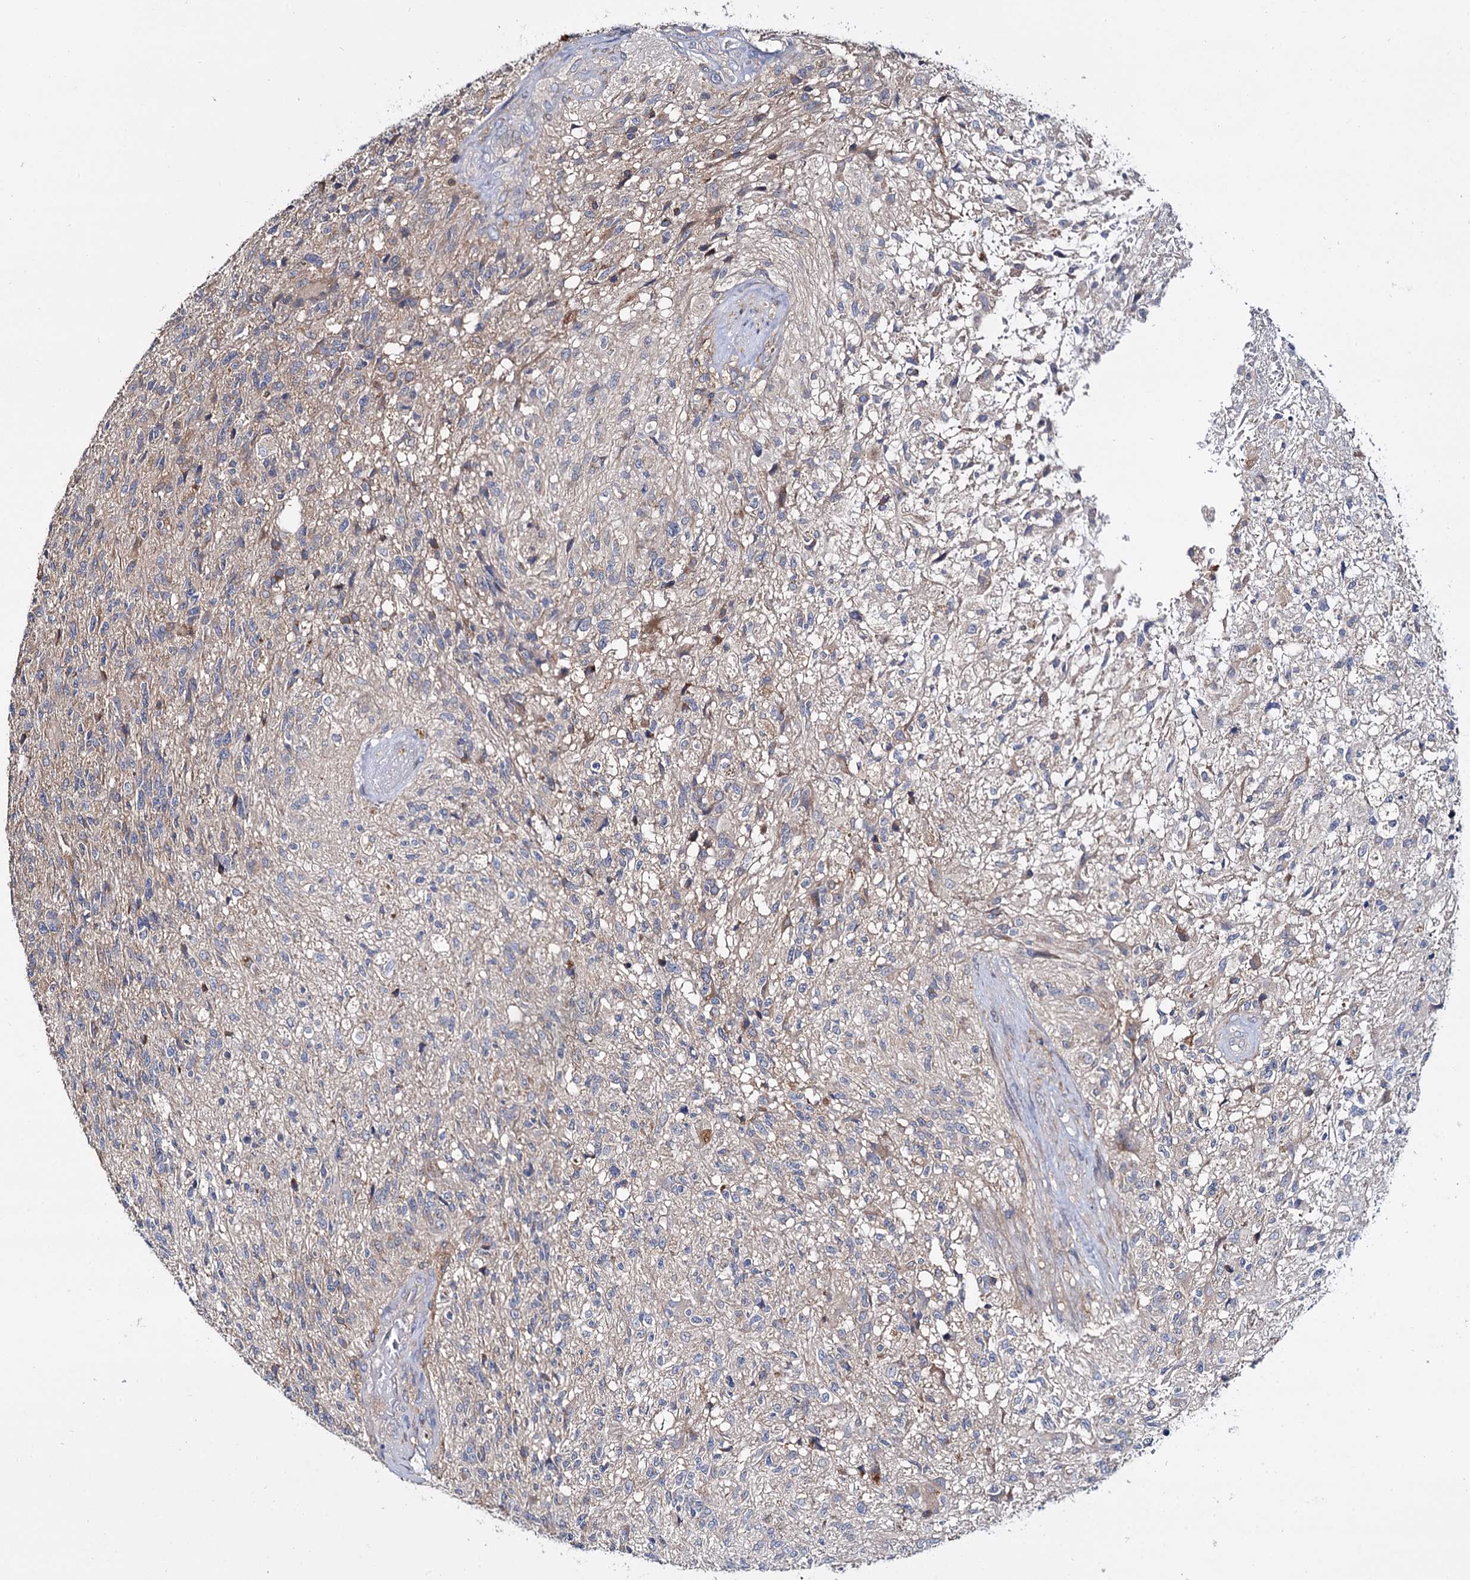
{"staining": {"intensity": "negative", "quantity": "none", "location": "none"}, "tissue": "glioma", "cell_type": "Tumor cells", "image_type": "cancer", "snomed": [{"axis": "morphology", "description": "Glioma, malignant, High grade"}, {"axis": "topography", "description": "Brain"}], "caption": "IHC photomicrograph of neoplastic tissue: human glioma stained with DAB (3,3'-diaminobenzidine) displays no significant protein expression in tumor cells.", "gene": "ANKRD13A", "patient": {"sex": "male", "age": 56}}